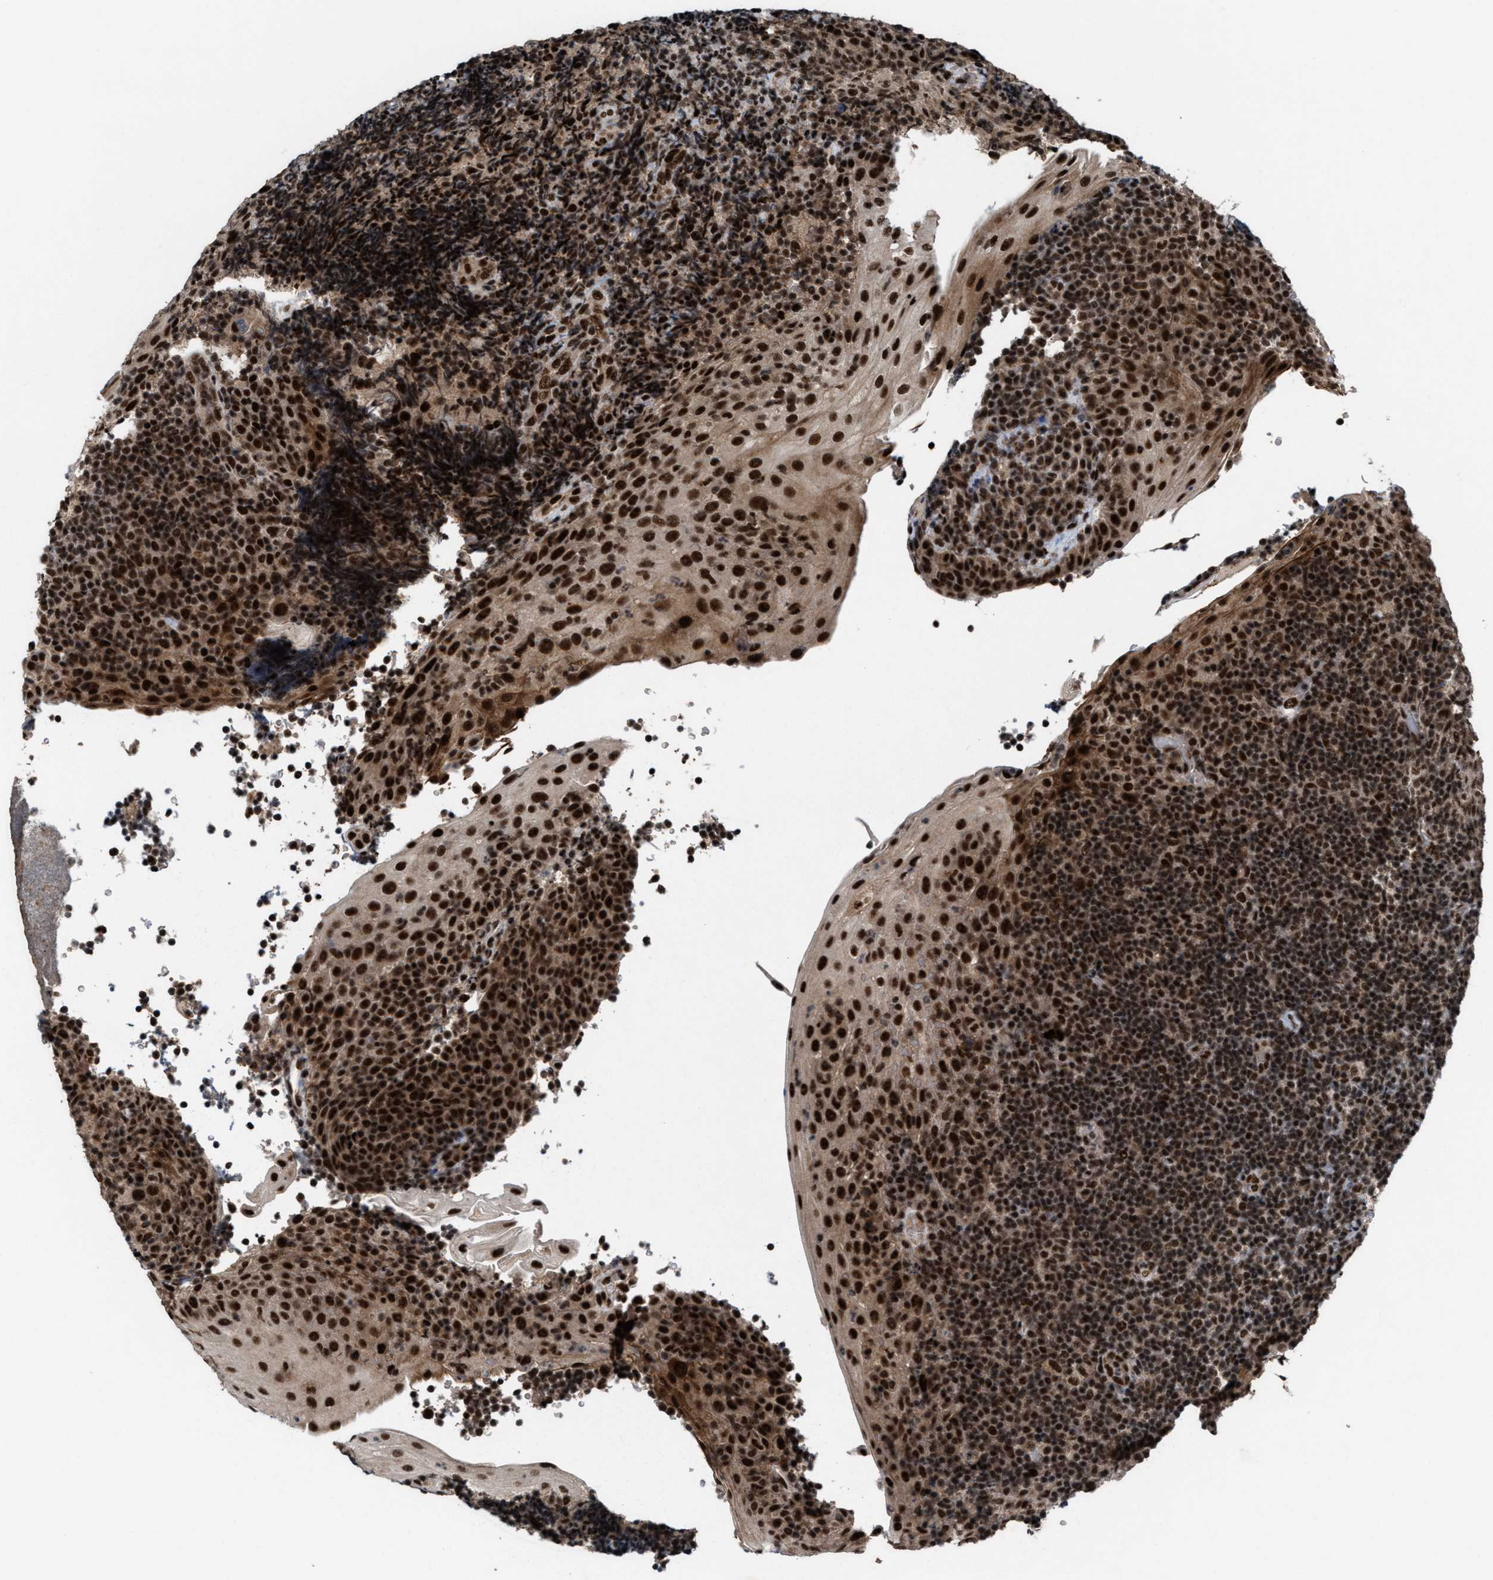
{"staining": {"intensity": "moderate", "quantity": ">75%", "location": "nuclear"}, "tissue": "tonsil", "cell_type": "Germinal center cells", "image_type": "normal", "snomed": [{"axis": "morphology", "description": "Normal tissue, NOS"}, {"axis": "topography", "description": "Tonsil"}], "caption": "A high-resolution micrograph shows immunohistochemistry (IHC) staining of benign tonsil, which shows moderate nuclear expression in about >75% of germinal center cells.", "gene": "PRPF4", "patient": {"sex": "male", "age": 37}}